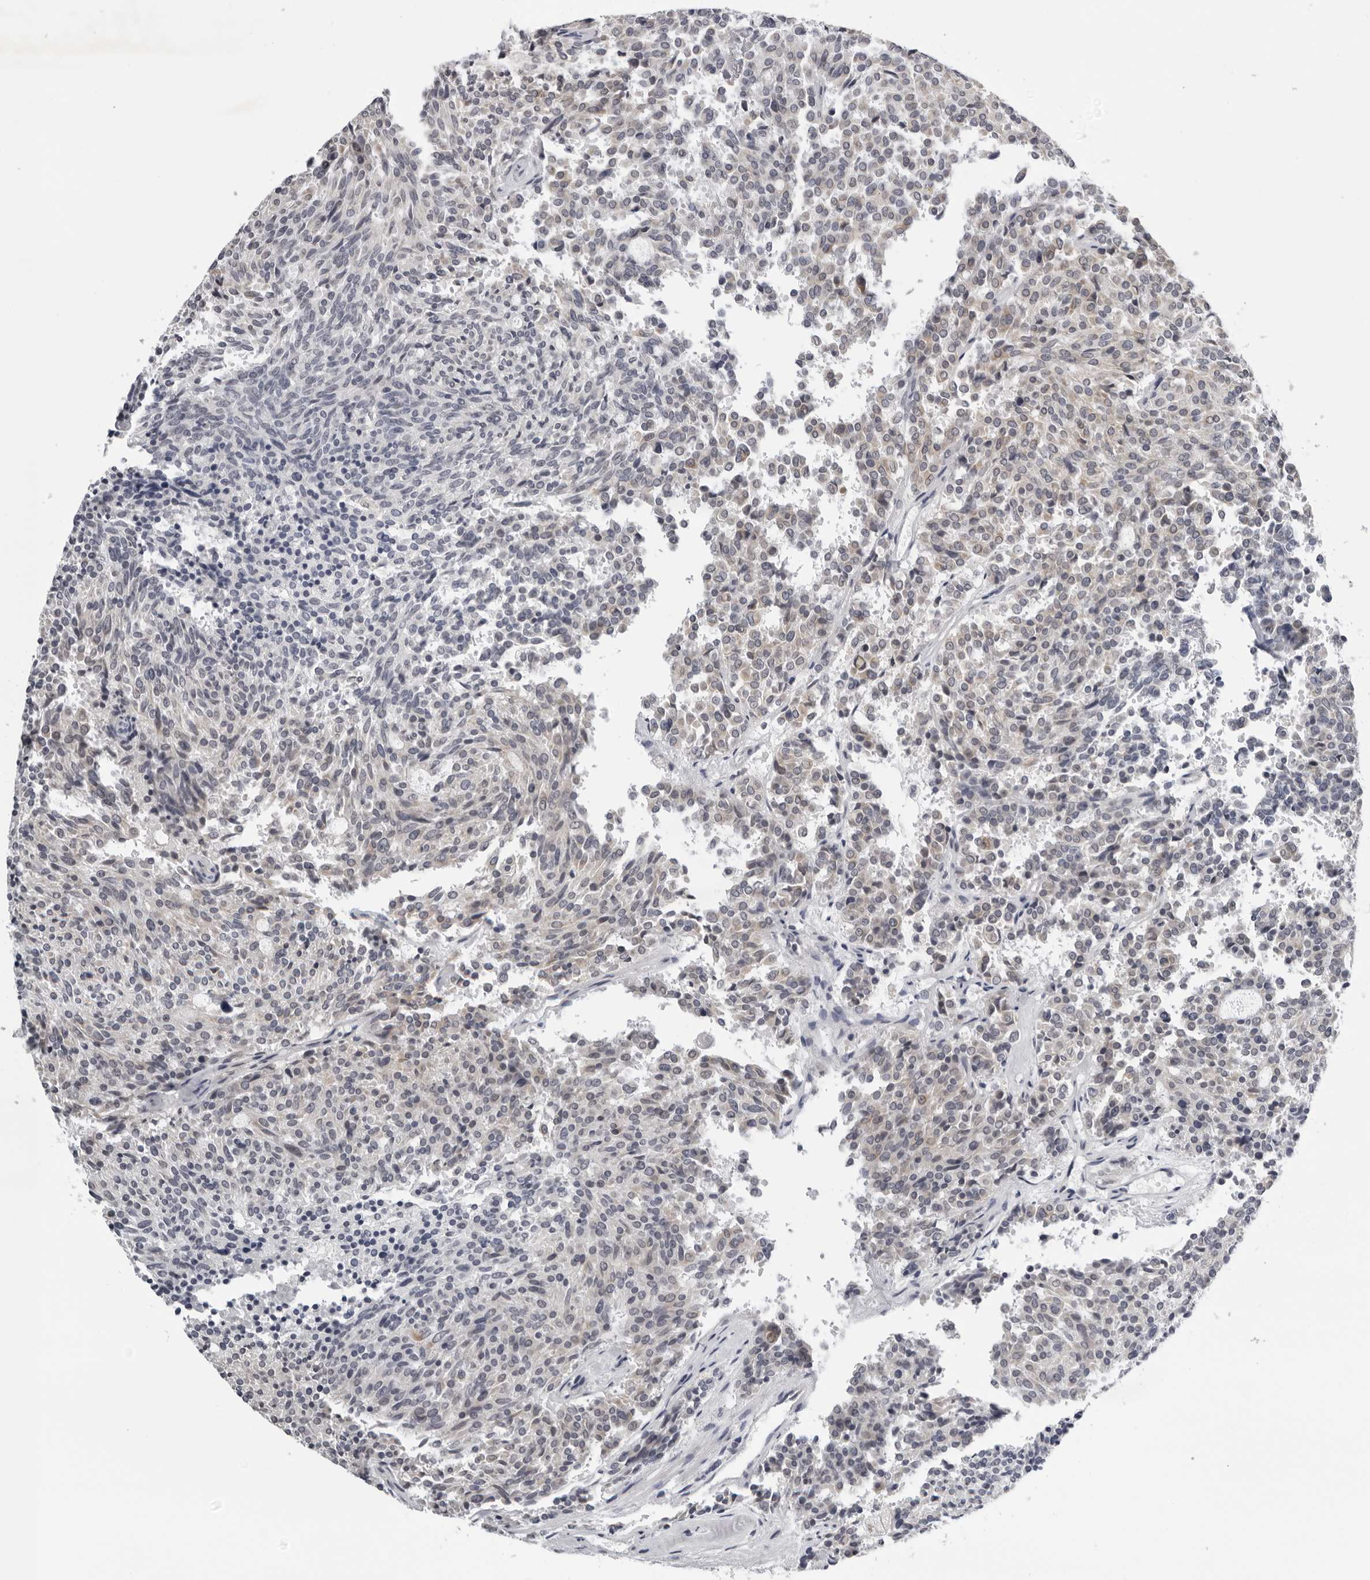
{"staining": {"intensity": "negative", "quantity": "none", "location": "none"}, "tissue": "carcinoid", "cell_type": "Tumor cells", "image_type": "cancer", "snomed": [{"axis": "morphology", "description": "Carcinoid, malignant, NOS"}, {"axis": "topography", "description": "Pancreas"}], "caption": "The image displays no significant expression in tumor cells of malignant carcinoid.", "gene": "CPT2", "patient": {"sex": "female", "age": 54}}